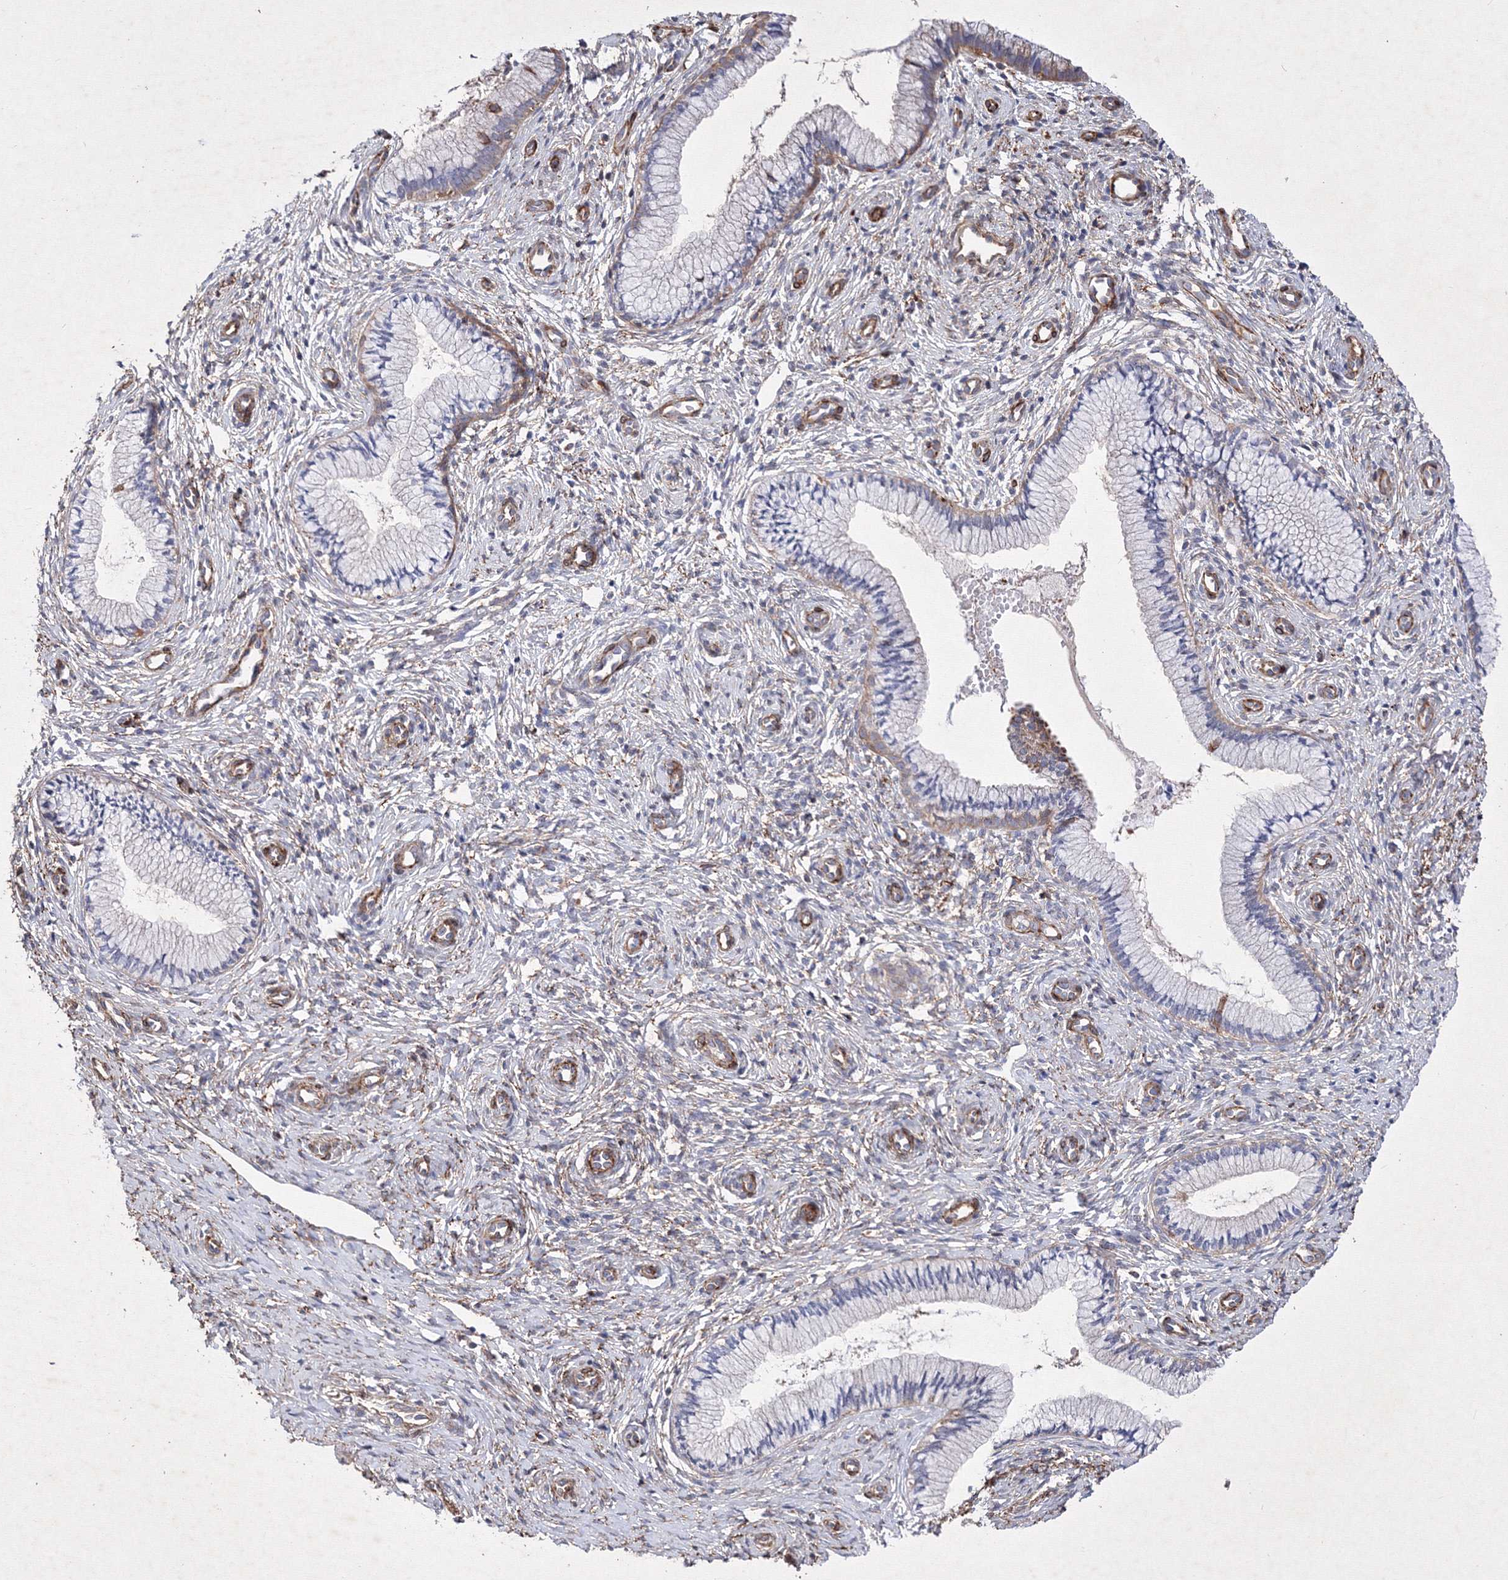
{"staining": {"intensity": "weak", "quantity": "<25%", "location": "cytoplasmic/membranous"}, "tissue": "cervix", "cell_type": "Glandular cells", "image_type": "normal", "snomed": [{"axis": "morphology", "description": "Normal tissue, NOS"}, {"axis": "topography", "description": "Cervix"}], "caption": "IHC of unremarkable human cervix shows no positivity in glandular cells. (DAB (3,3'-diaminobenzidine) IHC with hematoxylin counter stain).", "gene": "SNX18", "patient": {"sex": "female", "age": 27}}